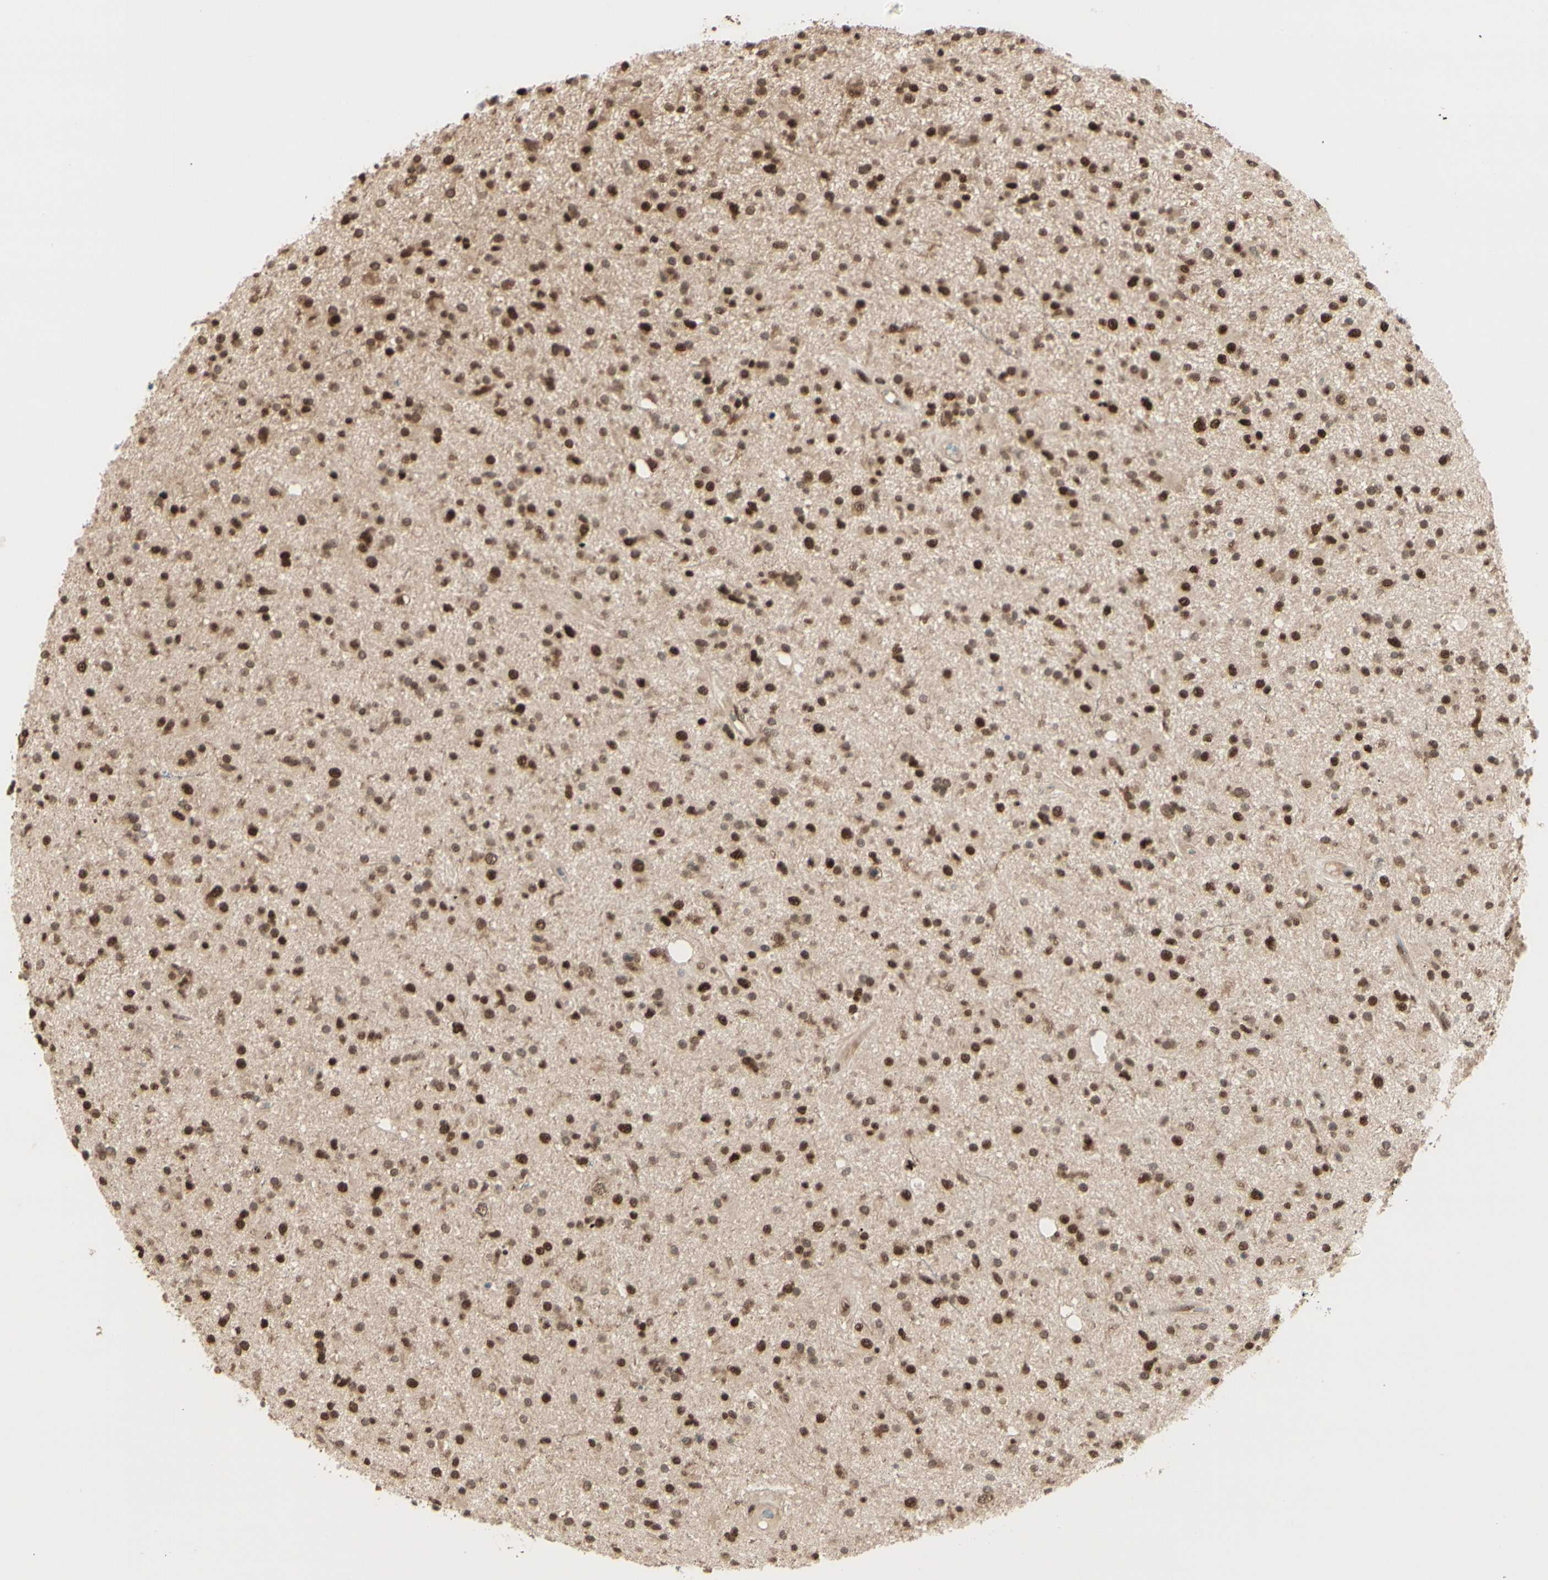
{"staining": {"intensity": "strong", "quantity": ">75%", "location": "cytoplasmic/membranous,nuclear"}, "tissue": "glioma", "cell_type": "Tumor cells", "image_type": "cancer", "snomed": [{"axis": "morphology", "description": "Glioma, malignant, High grade"}, {"axis": "topography", "description": "Brain"}], "caption": "This photomicrograph displays immunohistochemistry staining of human malignant high-grade glioma, with high strong cytoplasmic/membranous and nuclear positivity in approximately >75% of tumor cells.", "gene": "HSF1", "patient": {"sex": "male", "age": 33}}